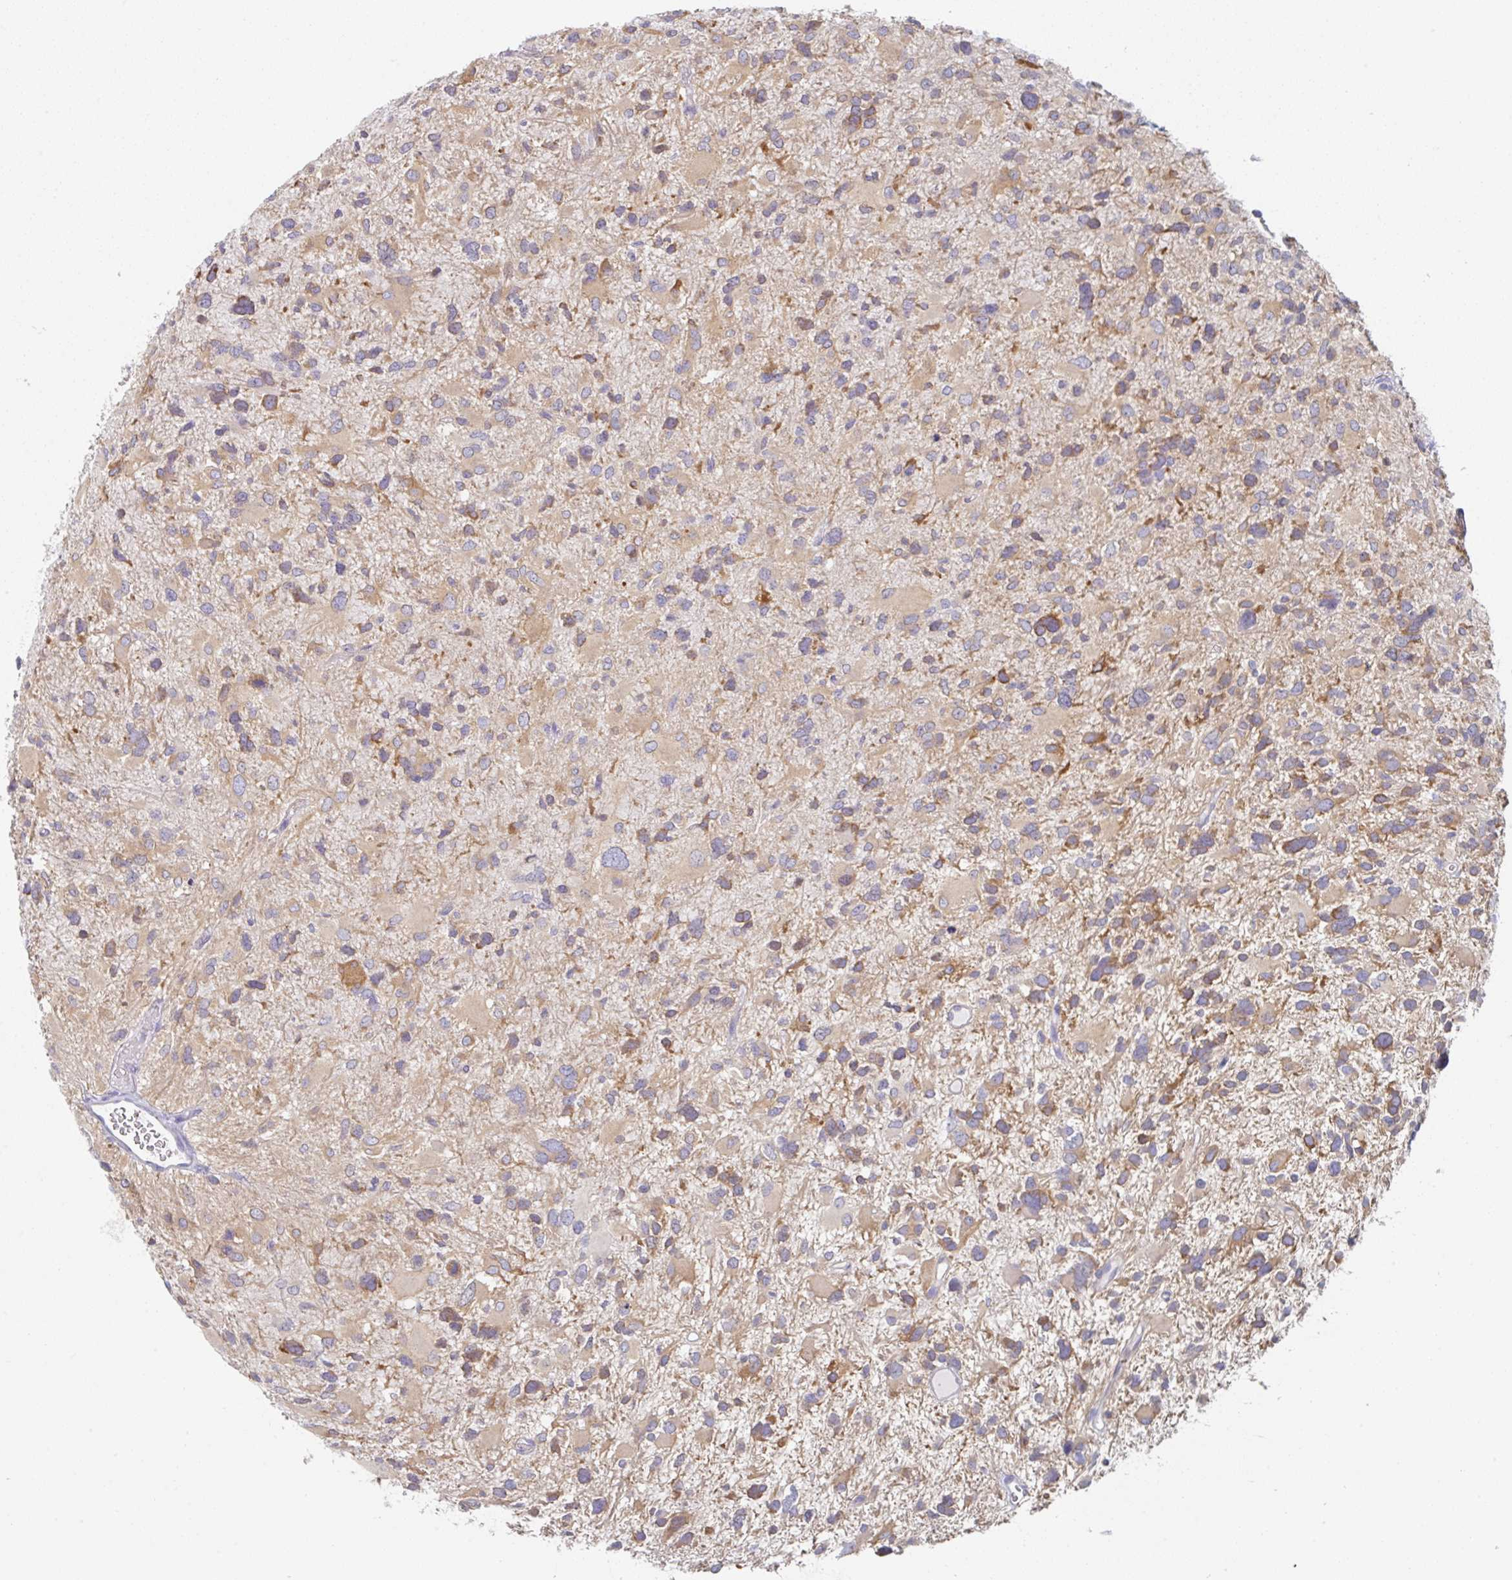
{"staining": {"intensity": "moderate", "quantity": "25%-75%", "location": "cytoplasmic/membranous"}, "tissue": "glioma", "cell_type": "Tumor cells", "image_type": "cancer", "snomed": [{"axis": "morphology", "description": "Glioma, malignant, High grade"}, {"axis": "topography", "description": "Brain"}], "caption": "Malignant high-grade glioma tissue shows moderate cytoplasmic/membranous expression in about 25%-75% of tumor cells, visualized by immunohistochemistry.", "gene": "AMPD2", "patient": {"sex": "female", "age": 11}}